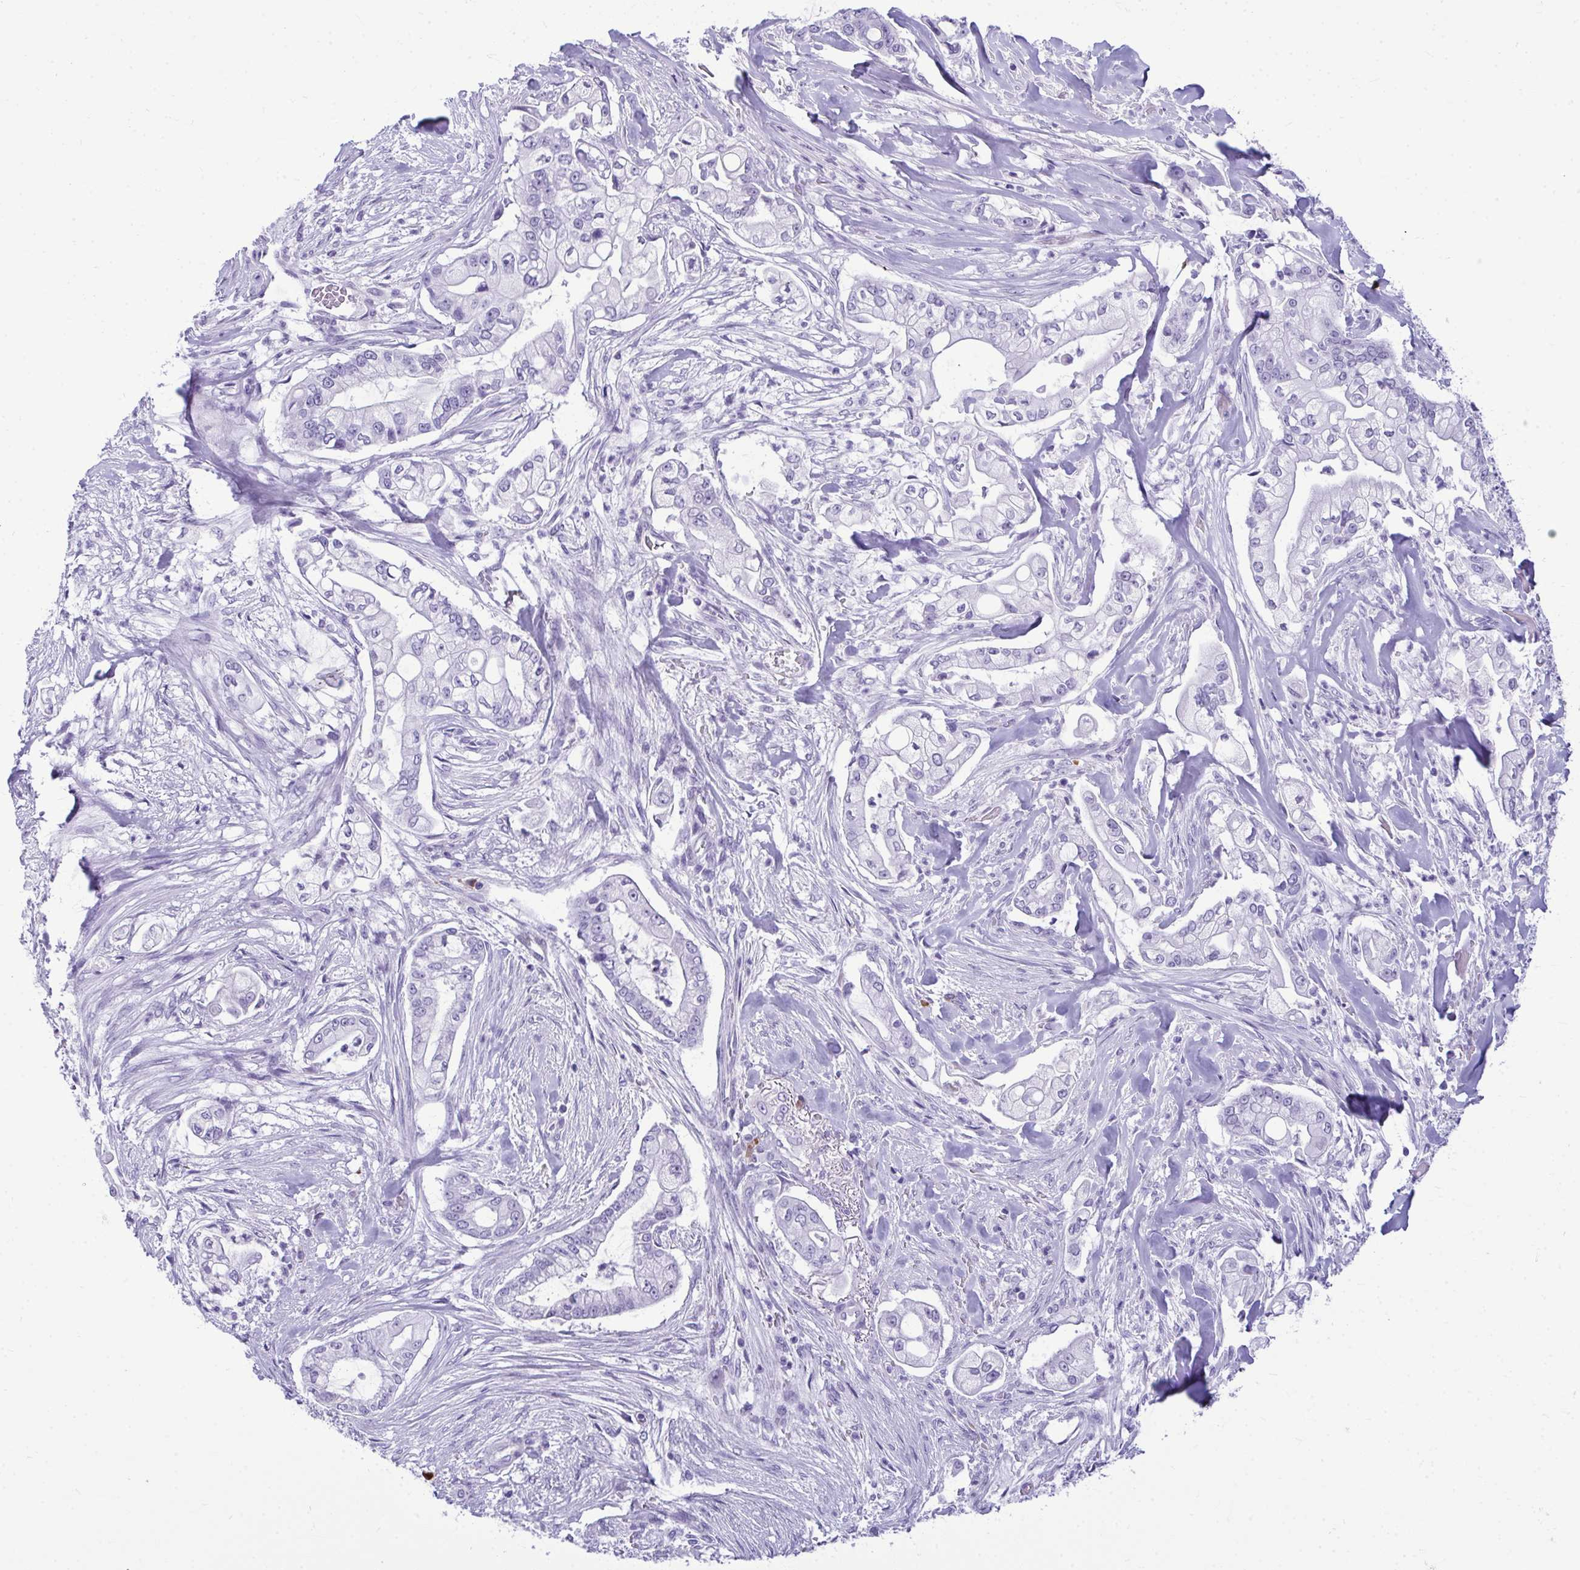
{"staining": {"intensity": "negative", "quantity": "none", "location": "none"}, "tissue": "pancreatic cancer", "cell_type": "Tumor cells", "image_type": "cancer", "snomed": [{"axis": "morphology", "description": "Adenocarcinoma, NOS"}, {"axis": "topography", "description": "Pancreas"}], "caption": "Immunohistochemical staining of human pancreatic cancer (adenocarcinoma) shows no significant expression in tumor cells.", "gene": "SERPINI1", "patient": {"sex": "female", "age": 69}}